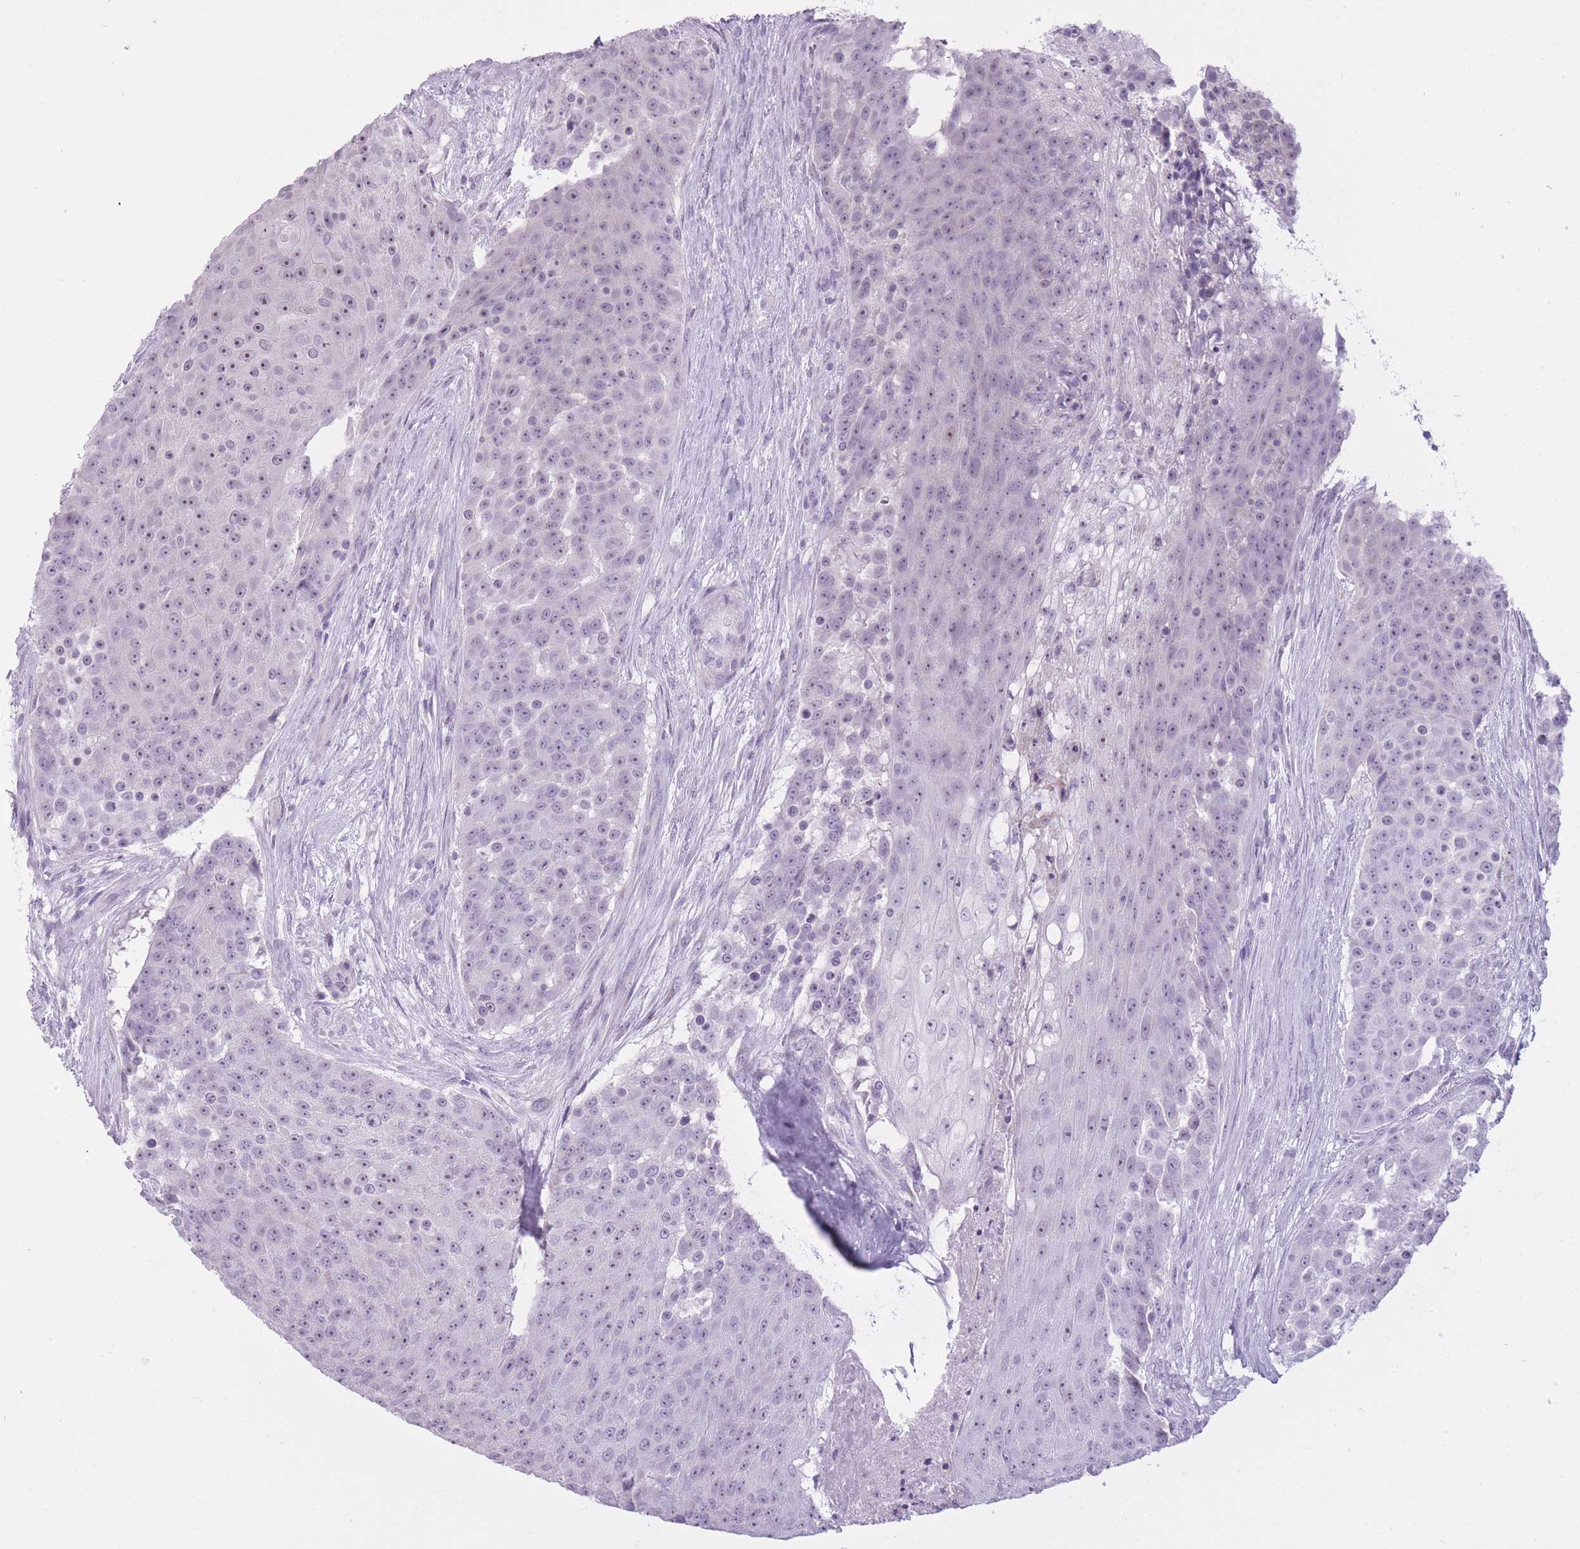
{"staining": {"intensity": "negative", "quantity": "none", "location": "none"}, "tissue": "urothelial cancer", "cell_type": "Tumor cells", "image_type": "cancer", "snomed": [{"axis": "morphology", "description": "Urothelial carcinoma, High grade"}, {"axis": "topography", "description": "Urinary bladder"}], "caption": "IHC photomicrograph of neoplastic tissue: urothelial carcinoma (high-grade) stained with DAB shows no significant protein expression in tumor cells.", "gene": "GOLGA6D", "patient": {"sex": "female", "age": 63}}